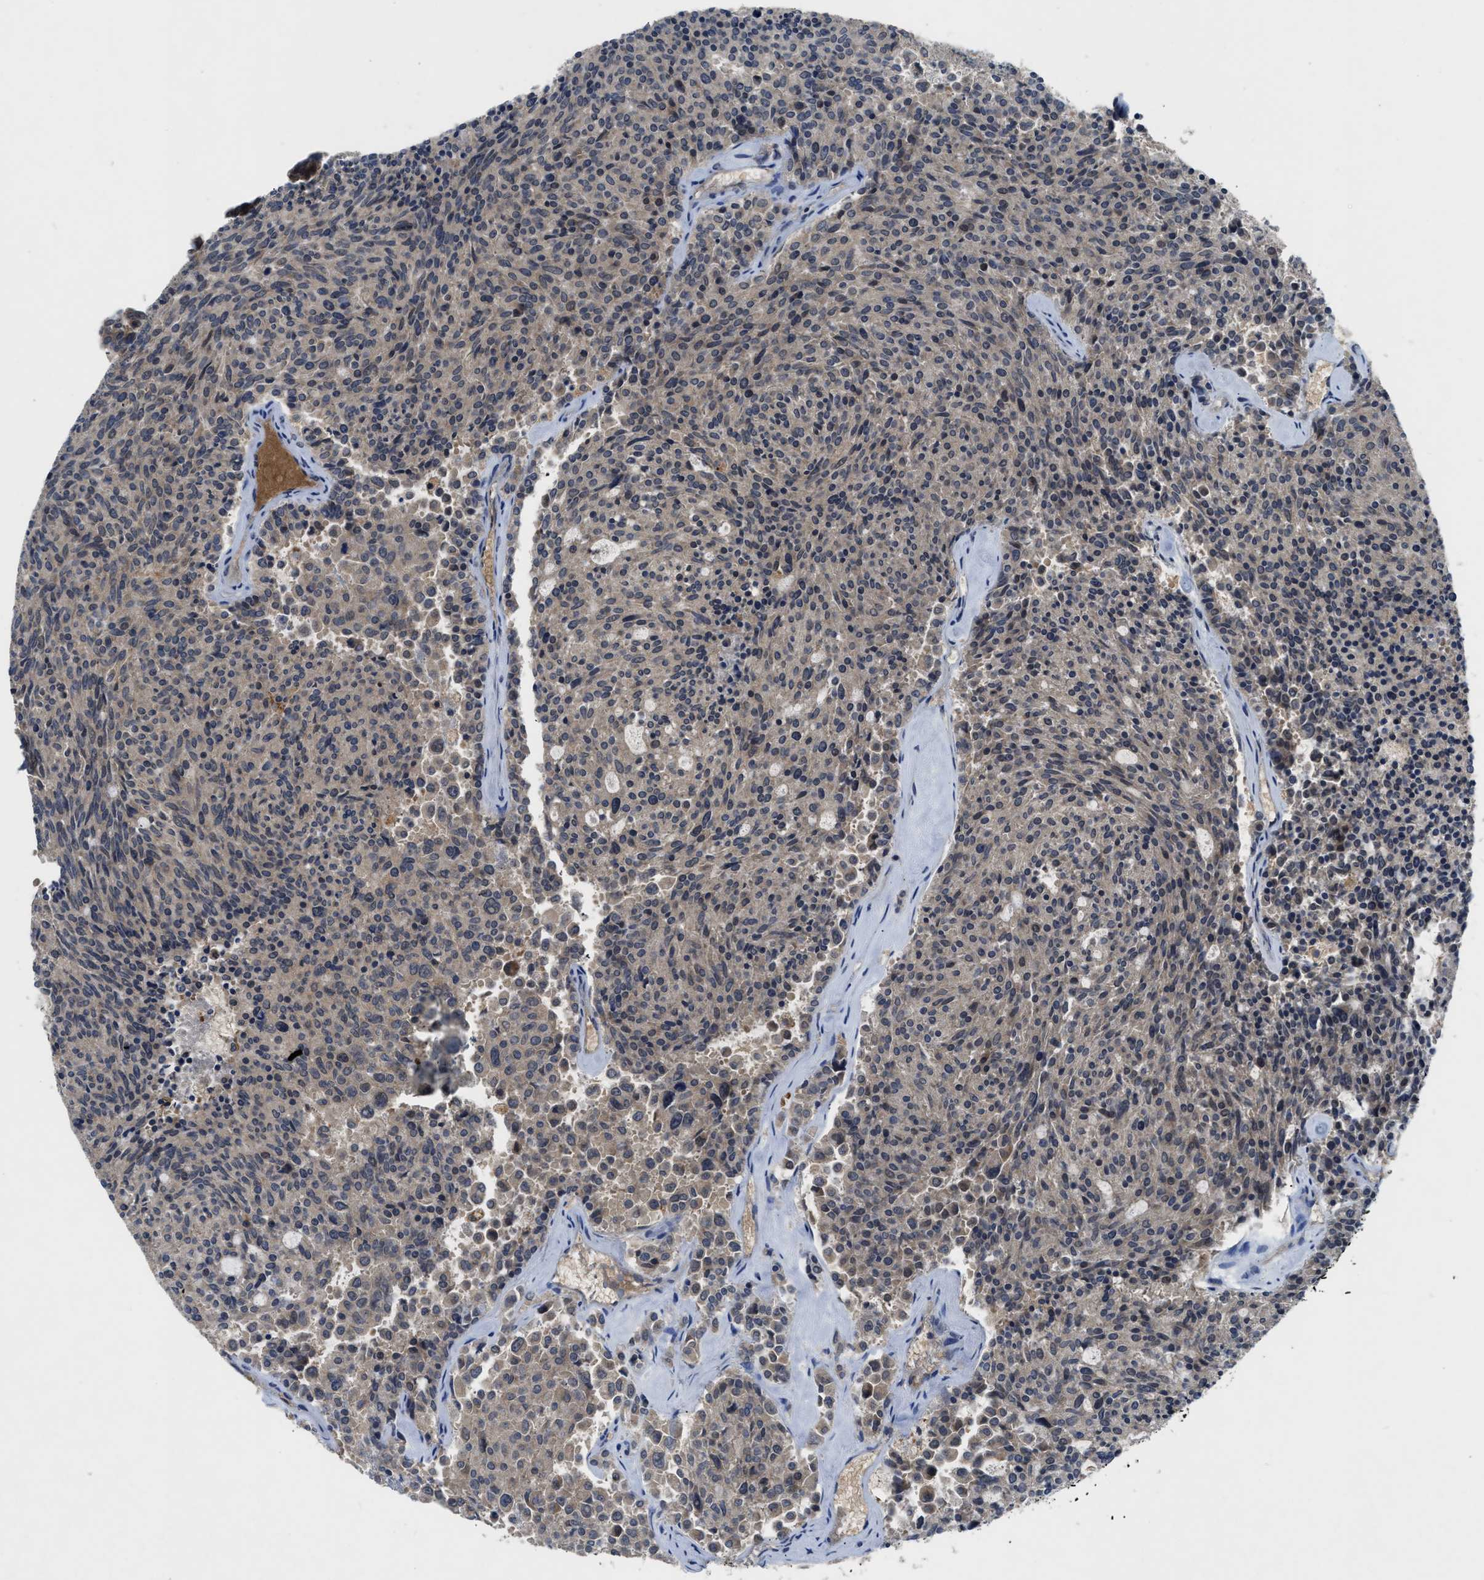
{"staining": {"intensity": "weak", "quantity": ">75%", "location": "cytoplasmic/membranous,nuclear"}, "tissue": "carcinoid", "cell_type": "Tumor cells", "image_type": "cancer", "snomed": [{"axis": "morphology", "description": "Carcinoid, malignant, NOS"}, {"axis": "topography", "description": "Pancreas"}], "caption": "High-magnification brightfield microscopy of malignant carcinoid stained with DAB (3,3'-diaminobenzidine) (brown) and counterstained with hematoxylin (blue). tumor cells exhibit weak cytoplasmic/membranous and nuclear positivity is identified in approximately>75% of cells.", "gene": "PDE7A", "patient": {"sex": "female", "age": 54}}